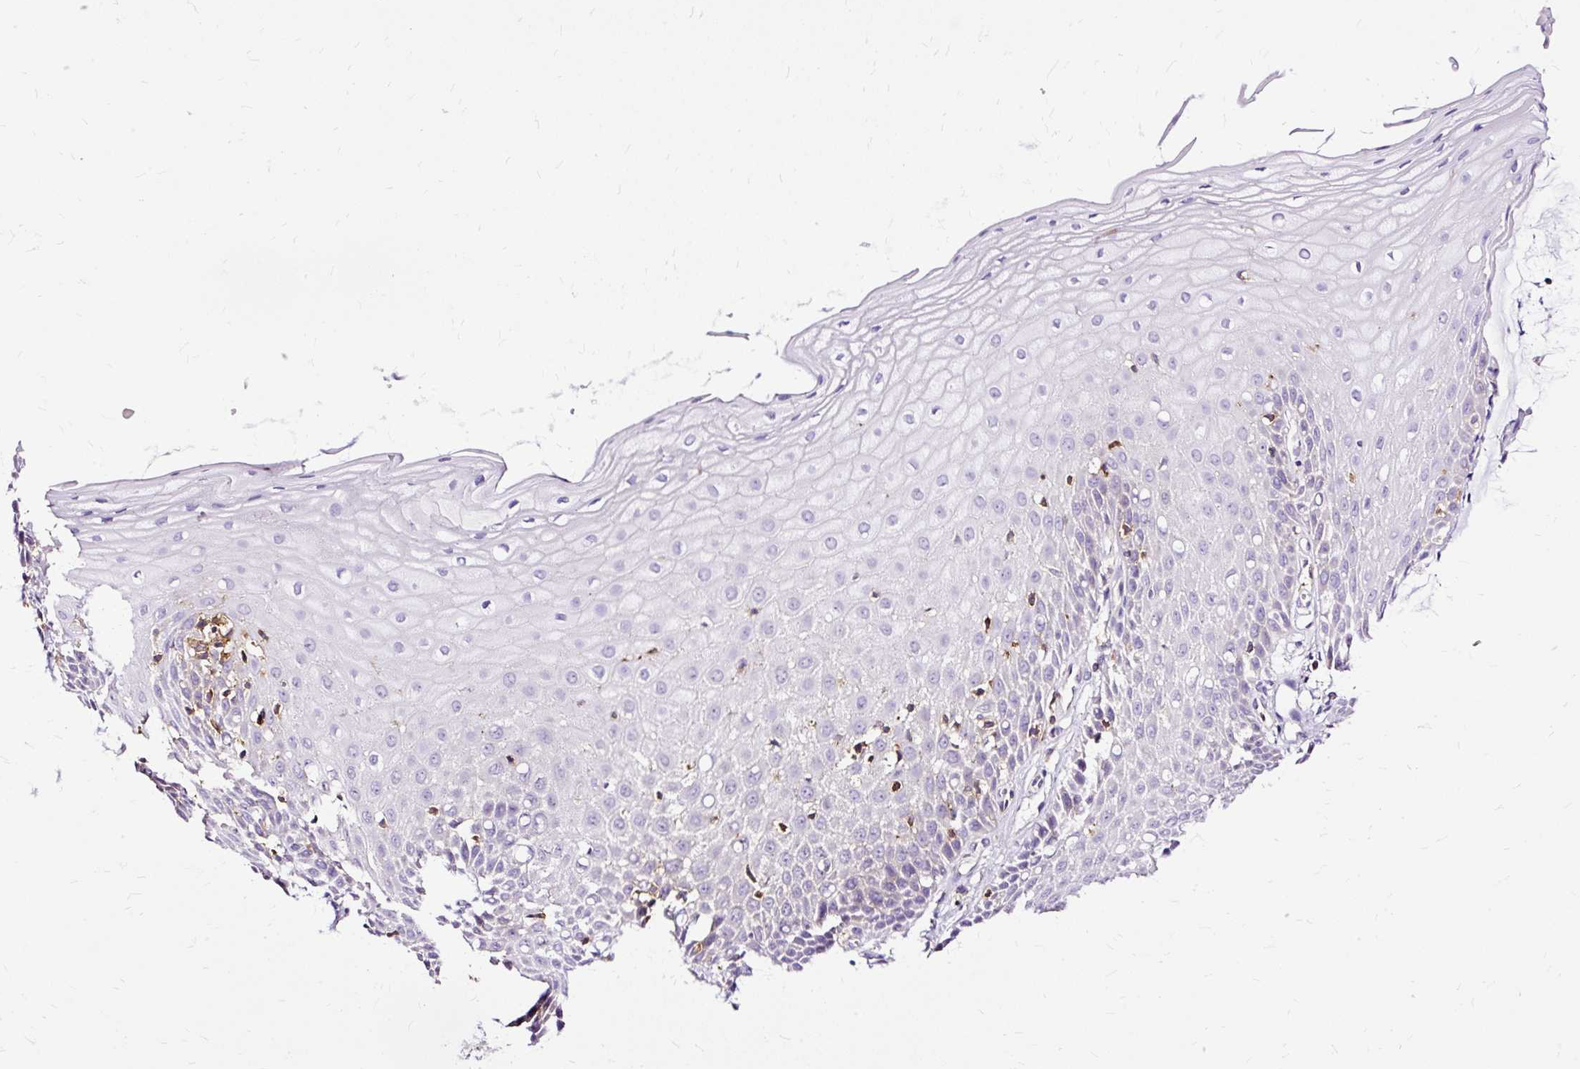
{"staining": {"intensity": "negative", "quantity": "none", "location": "none"}, "tissue": "cervix", "cell_type": "Glandular cells", "image_type": "normal", "snomed": [{"axis": "morphology", "description": "Normal tissue, NOS"}, {"axis": "topography", "description": "Cervix"}], "caption": "Glandular cells show no significant staining in unremarkable cervix. (DAB IHC, high magnification).", "gene": "TWF2", "patient": {"sex": "female", "age": 36}}